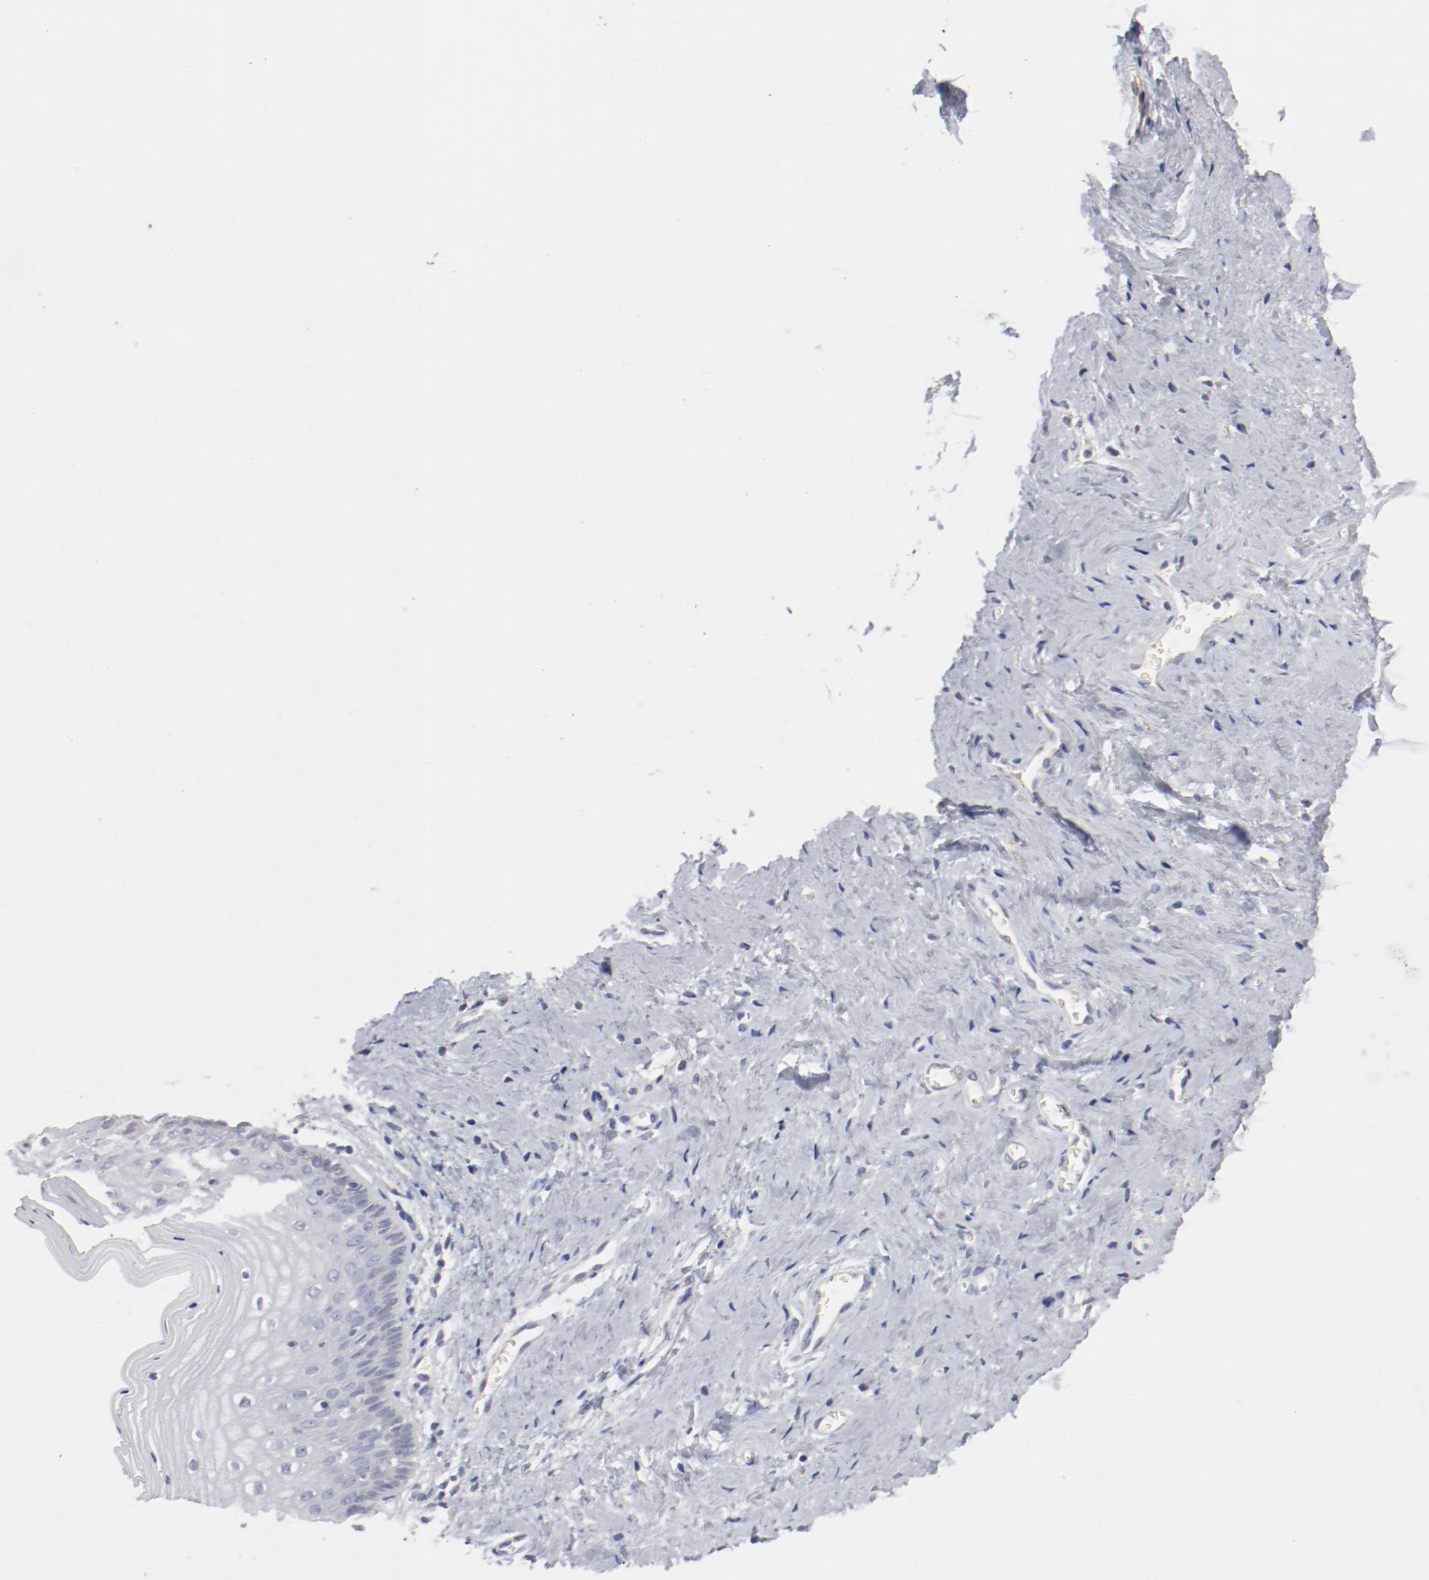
{"staining": {"intensity": "negative", "quantity": "none", "location": "none"}, "tissue": "vagina", "cell_type": "Squamous epithelial cells", "image_type": "normal", "snomed": [{"axis": "morphology", "description": "Normal tissue, NOS"}, {"axis": "topography", "description": "Vagina"}], "caption": "IHC of unremarkable human vagina demonstrates no positivity in squamous epithelial cells.", "gene": "AK7", "patient": {"sex": "female", "age": 46}}